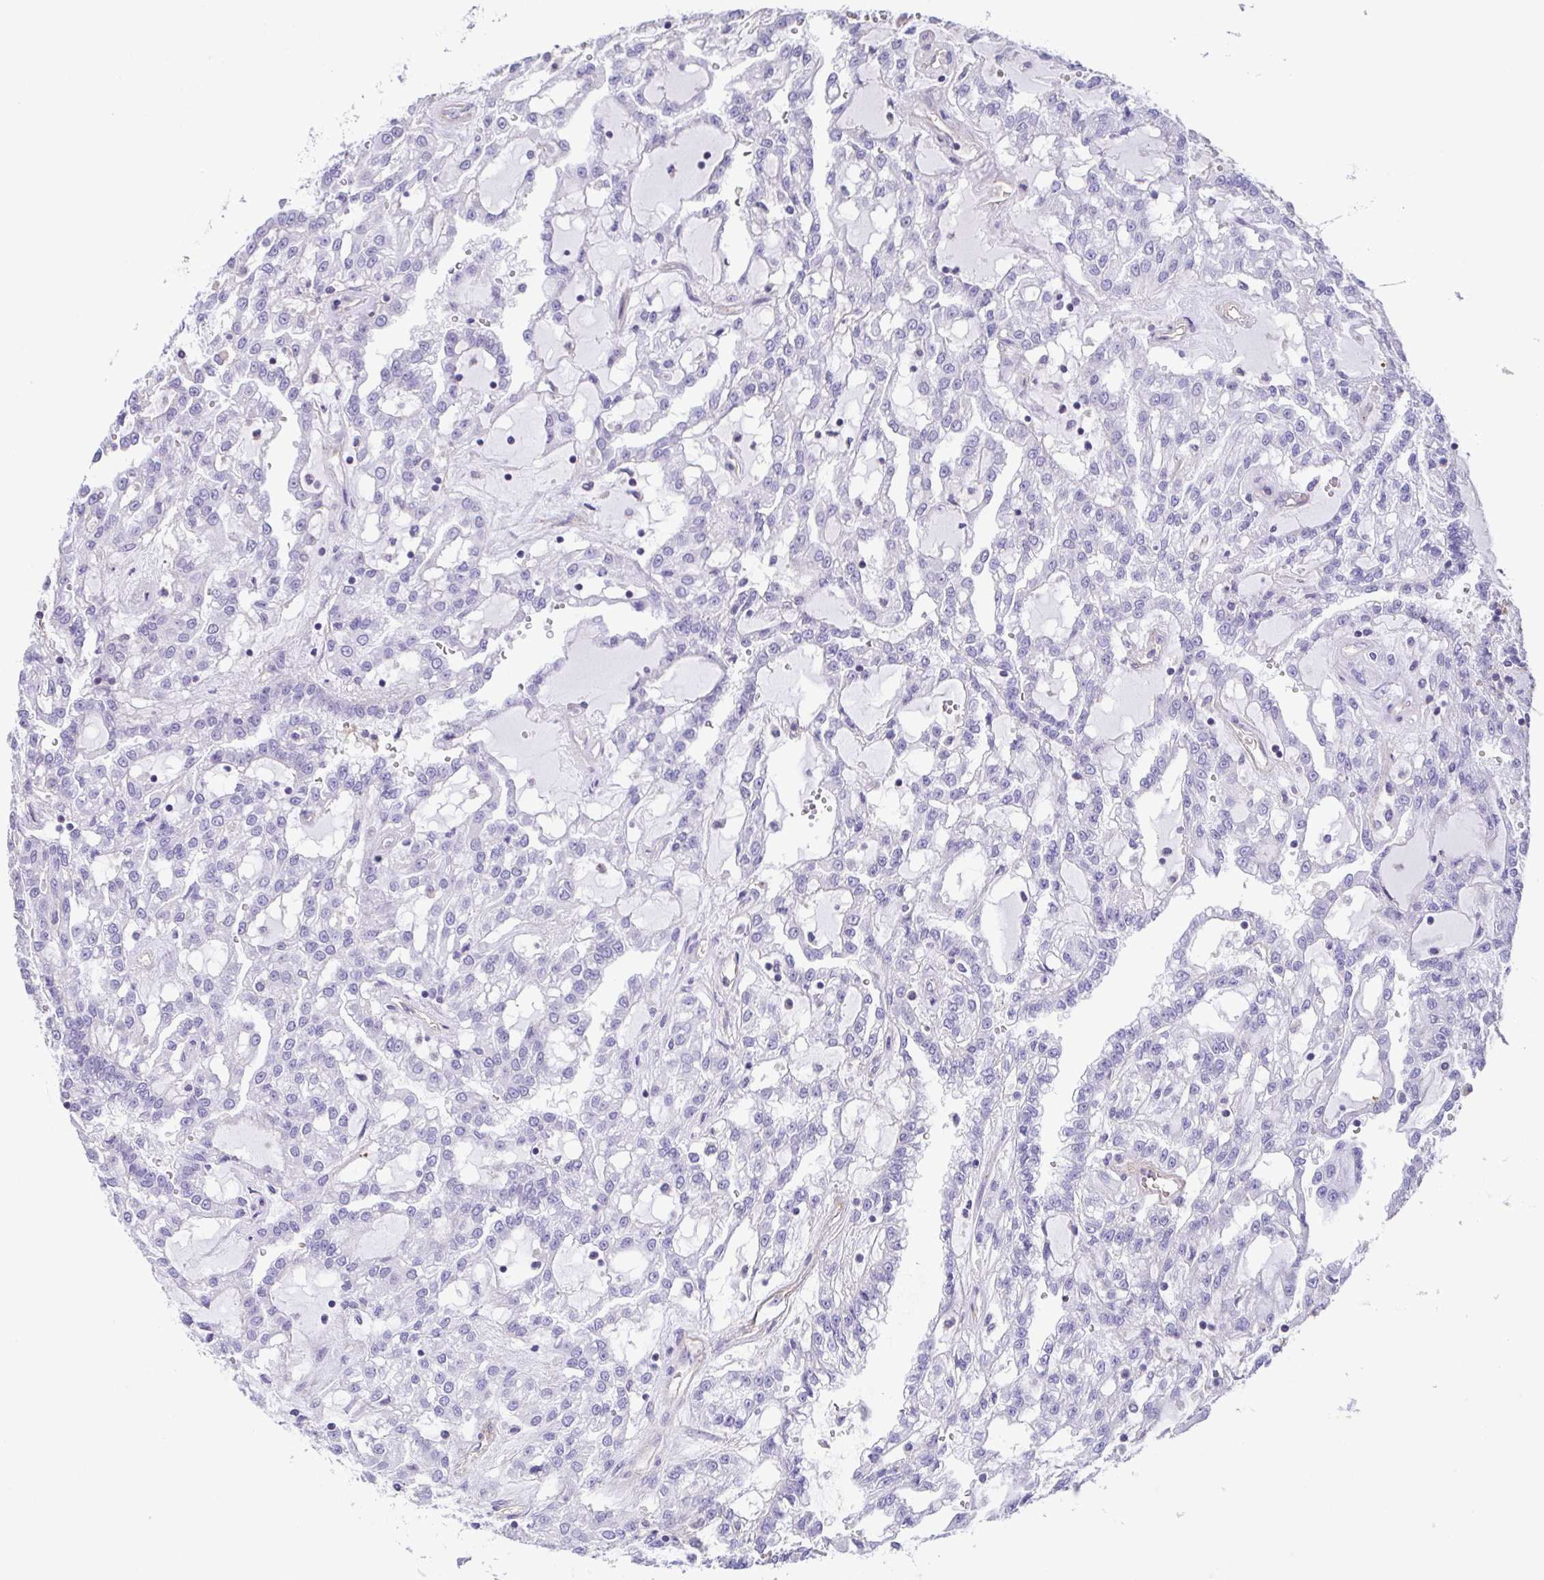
{"staining": {"intensity": "negative", "quantity": "none", "location": "none"}, "tissue": "renal cancer", "cell_type": "Tumor cells", "image_type": "cancer", "snomed": [{"axis": "morphology", "description": "Adenocarcinoma, NOS"}, {"axis": "topography", "description": "Kidney"}], "caption": "Immunohistochemistry of human adenocarcinoma (renal) shows no expression in tumor cells.", "gene": "MYL6", "patient": {"sex": "male", "age": 63}}